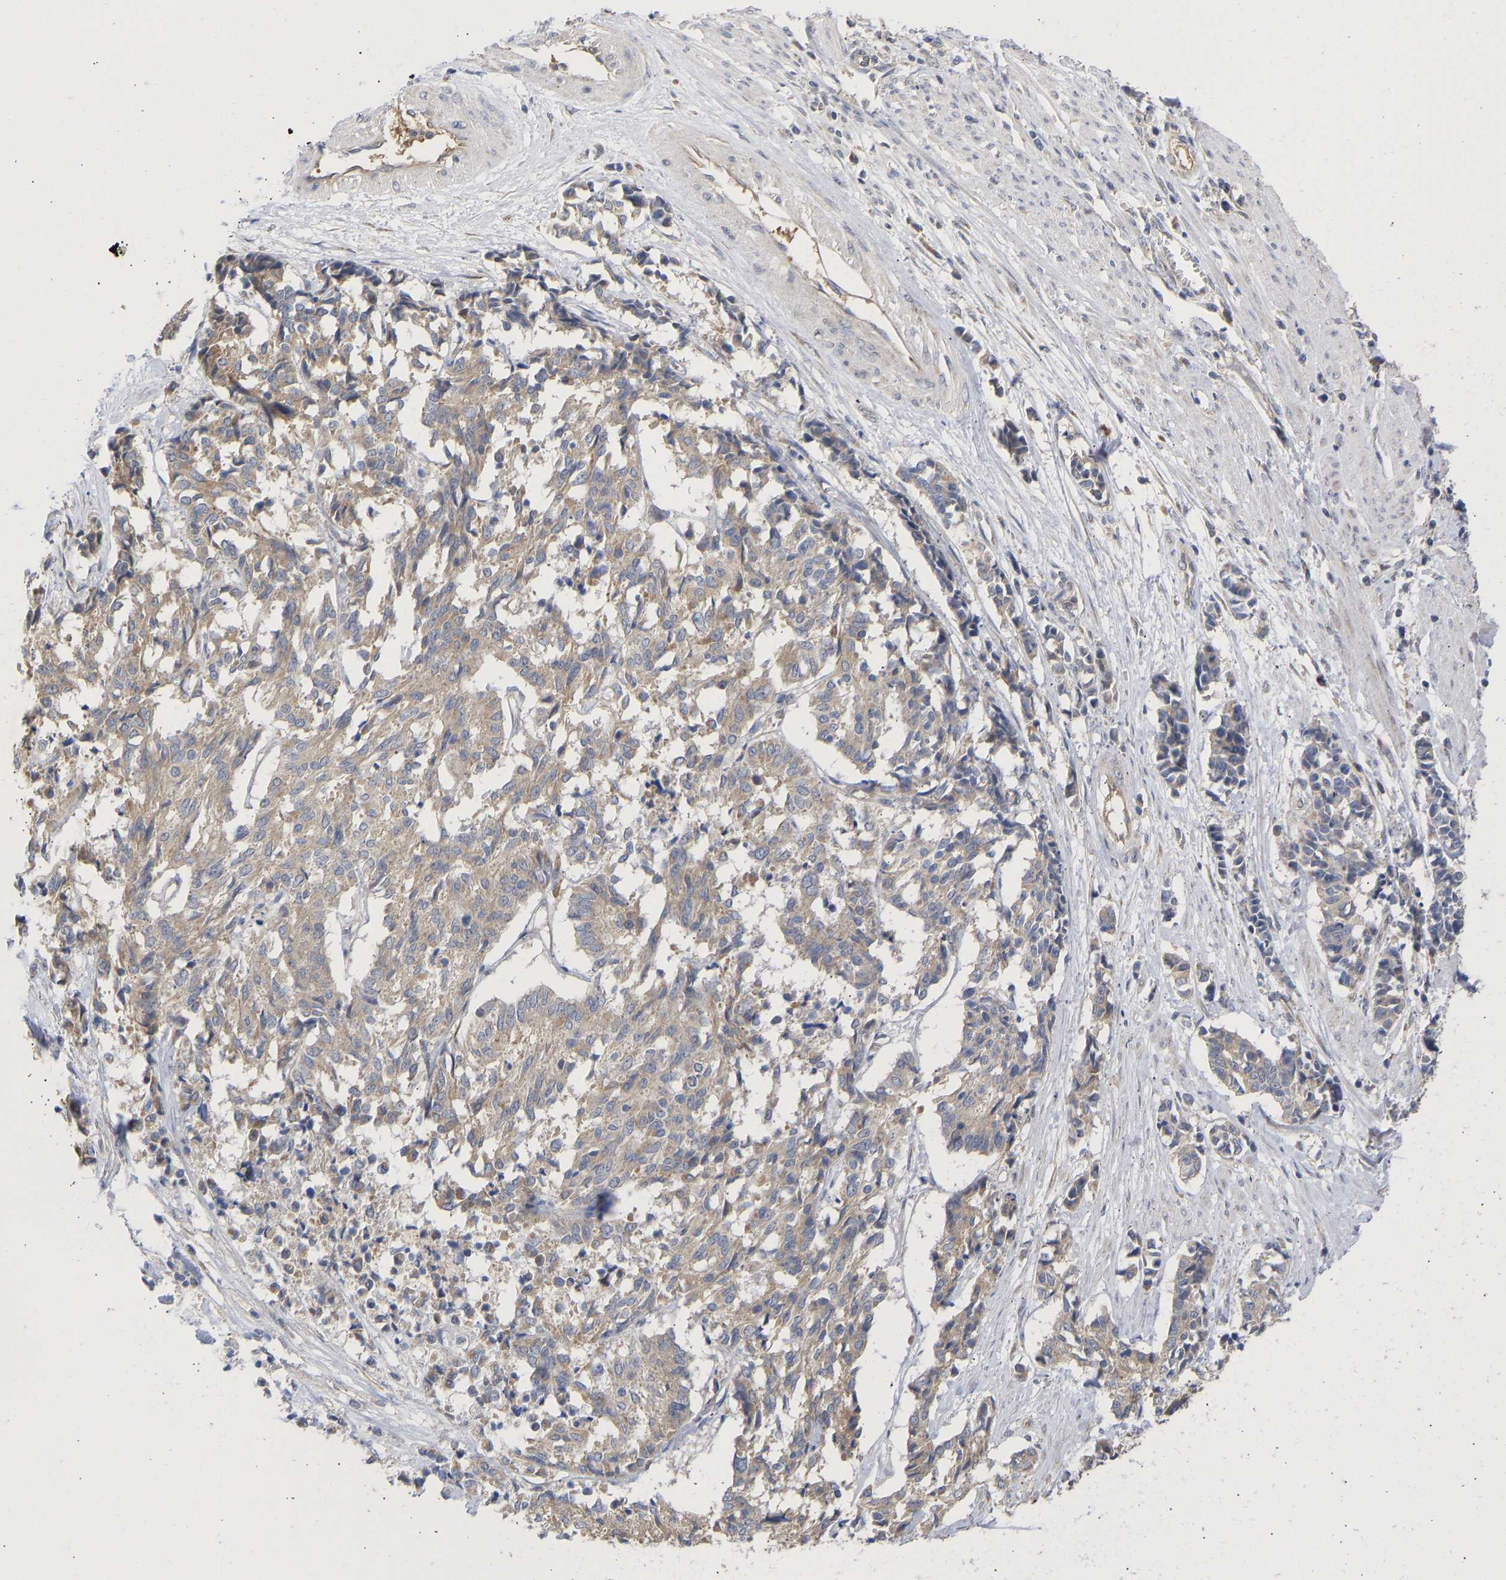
{"staining": {"intensity": "weak", "quantity": ">75%", "location": "cytoplasmic/membranous"}, "tissue": "cervical cancer", "cell_type": "Tumor cells", "image_type": "cancer", "snomed": [{"axis": "morphology", "description": "Squamous cell carcinoma, NOS"}, {"axis": "topography", "description": "Cervix"}], "caption": "A high-resolution micrograph shows immunohistochemistry (IHC) staining of cervical cancer (squamous cell carcinoma), which shows weak cytoplasmic/membranous expression in about >75% of tumor cells.", "gene": "MAP2K3", "patient": {"sex": "female", "age": 35}}